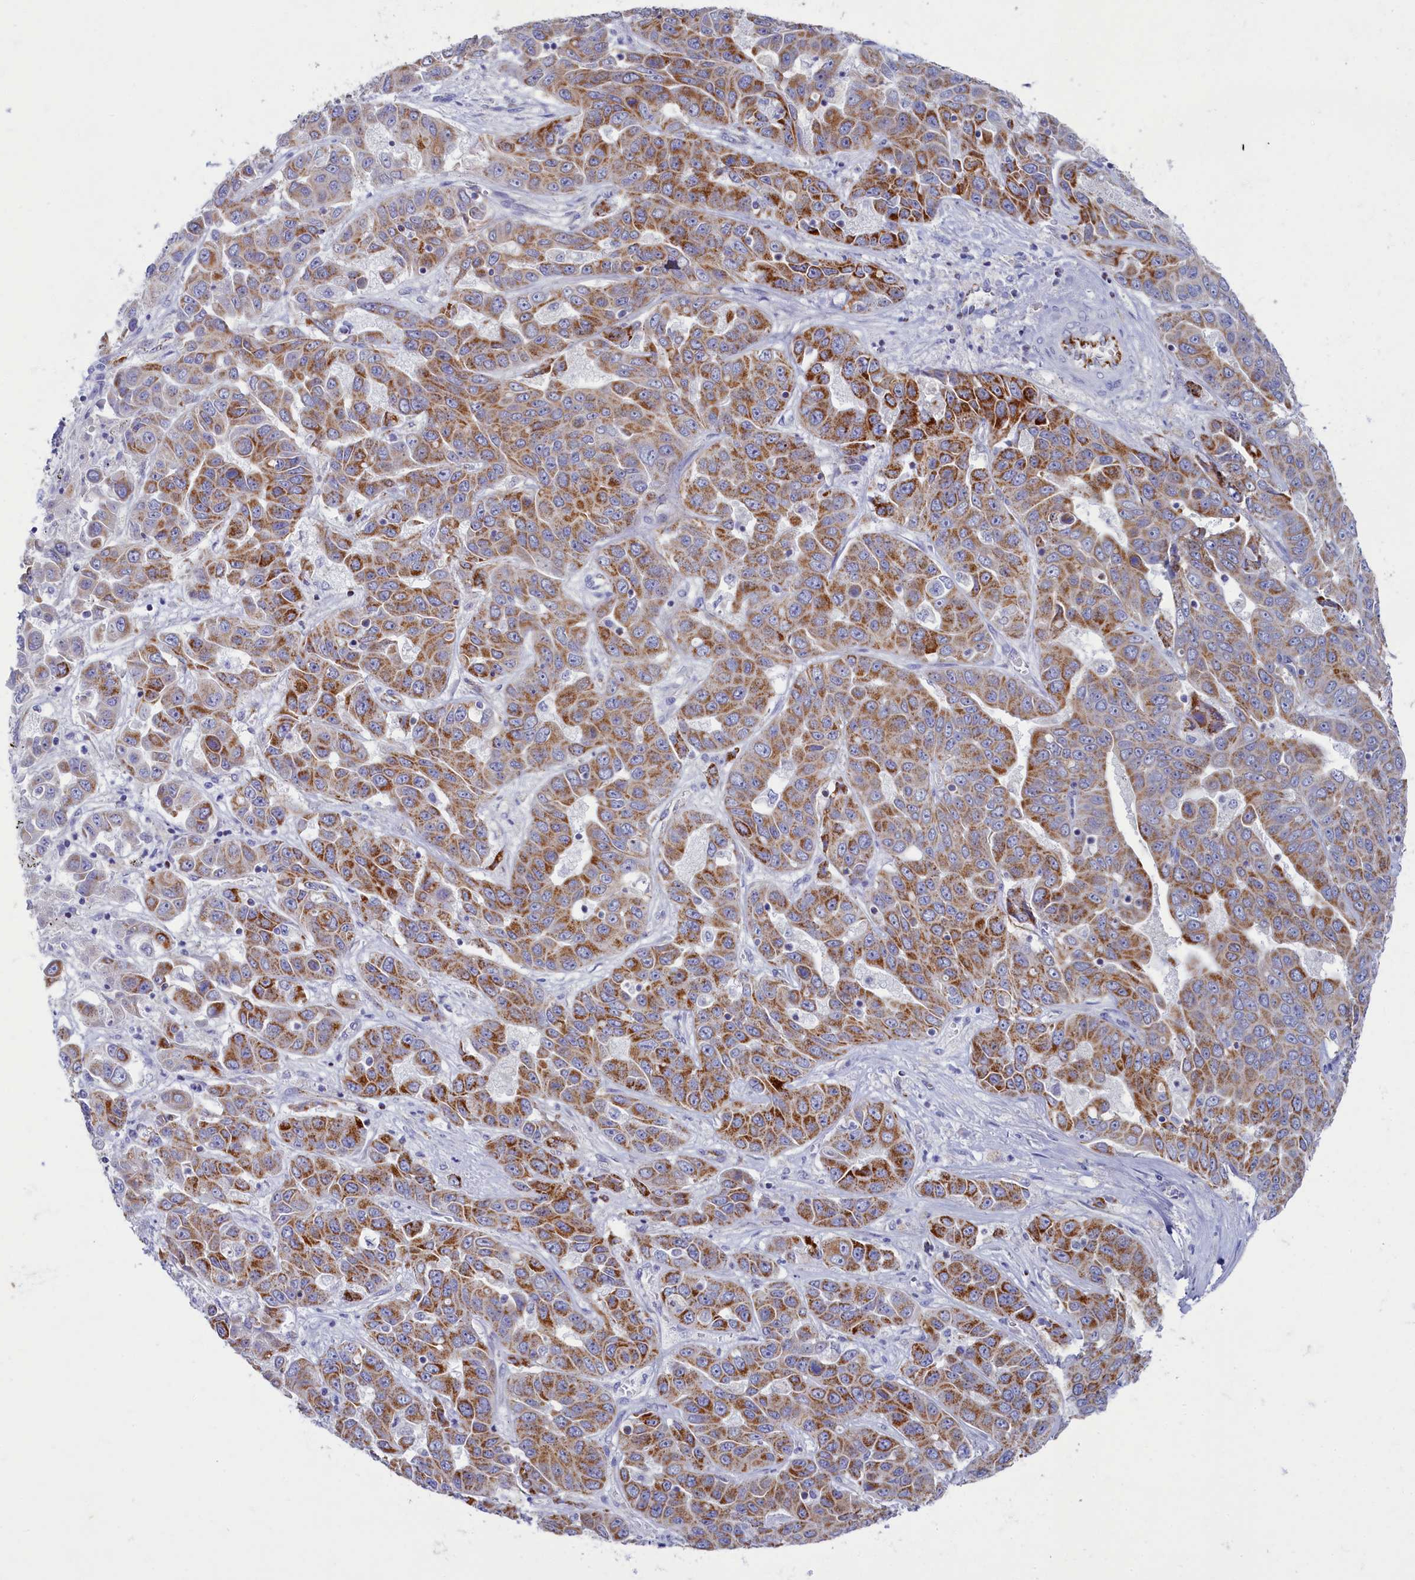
{"staining": {"intensity": "moderate", "quantity": ">75%", "location": "cytoplasmic/membranous"}, "tissue": "liver cancer", "cell_type": "Tumor cells", "image_type": "cancer", "snomed": [{"axis": "morphology", "description": "Cholangiocarcinoma"}, {"axis": "topography", "description": "Liver"}], "caption": "Liver cancer (cholangiocarcinoma) stained with a brown dye exhibits moderate cytoplasmic/membranous positive positivity in about >75% of tumor cells.", "gene": "OCIAD2", "patient": {"sex": "female", "age": 52}}